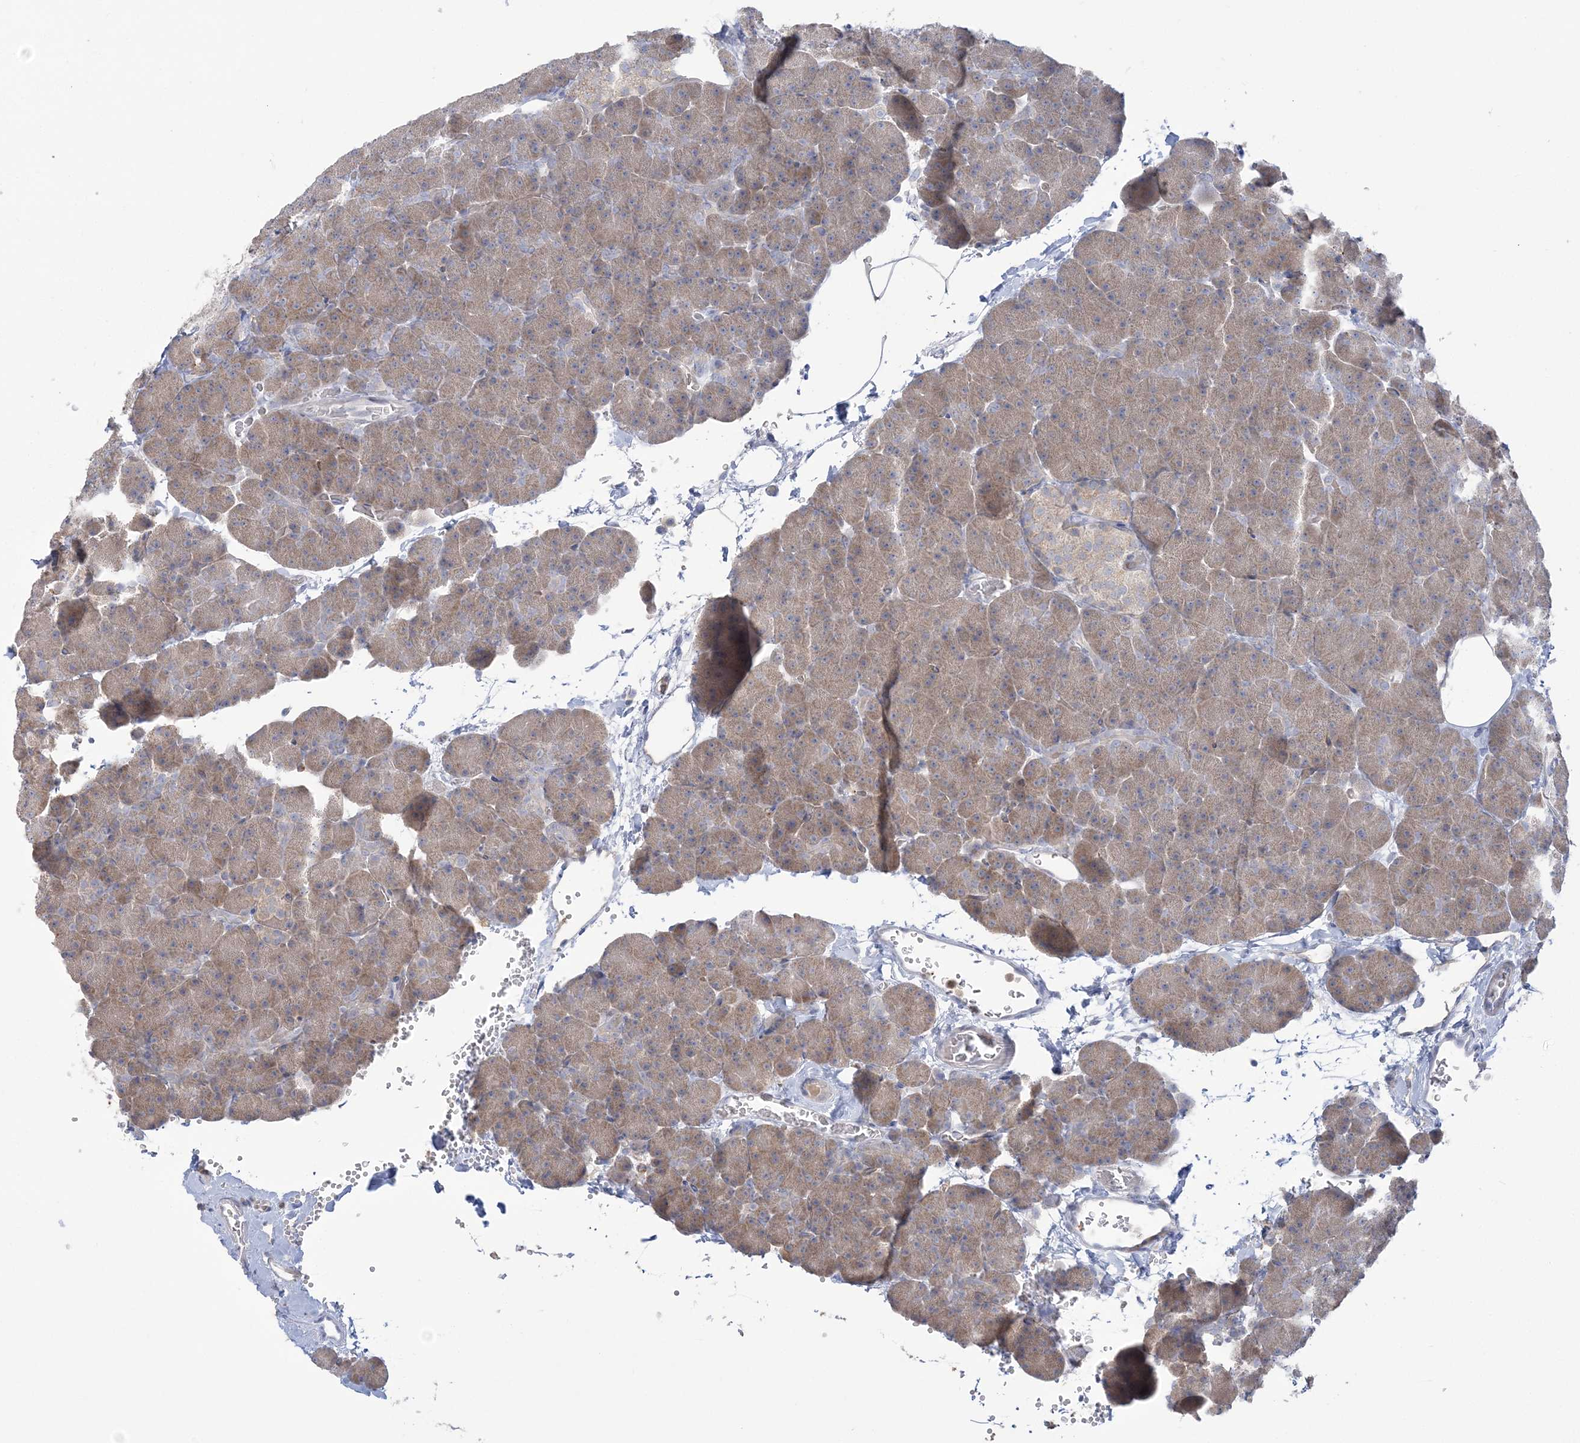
{"staining": {"intensity": "moderate", "quantity": ">75%", "location": "cytoplasmic/membranous"}, "tissue": "pancreas", "cell_type": "Exocrine glandular cells", "image_type": "normal", "snomed": [{"axis": "morphology", "description": "Normal tissue, NOS"}, {"axis": "morphology", "description": "Carcinoid, malignant, NOS"}, {"axis": "topography", "description": "Pancreas"}], "caption": "Moderate cytoplasmic/membranous staining for a protein is seen in approximately >75% of exocrine glandular cells of unremarkable pancreas using IHC.", "gene": "FARSB", "patient": {"sex": "female", "age": 35}}